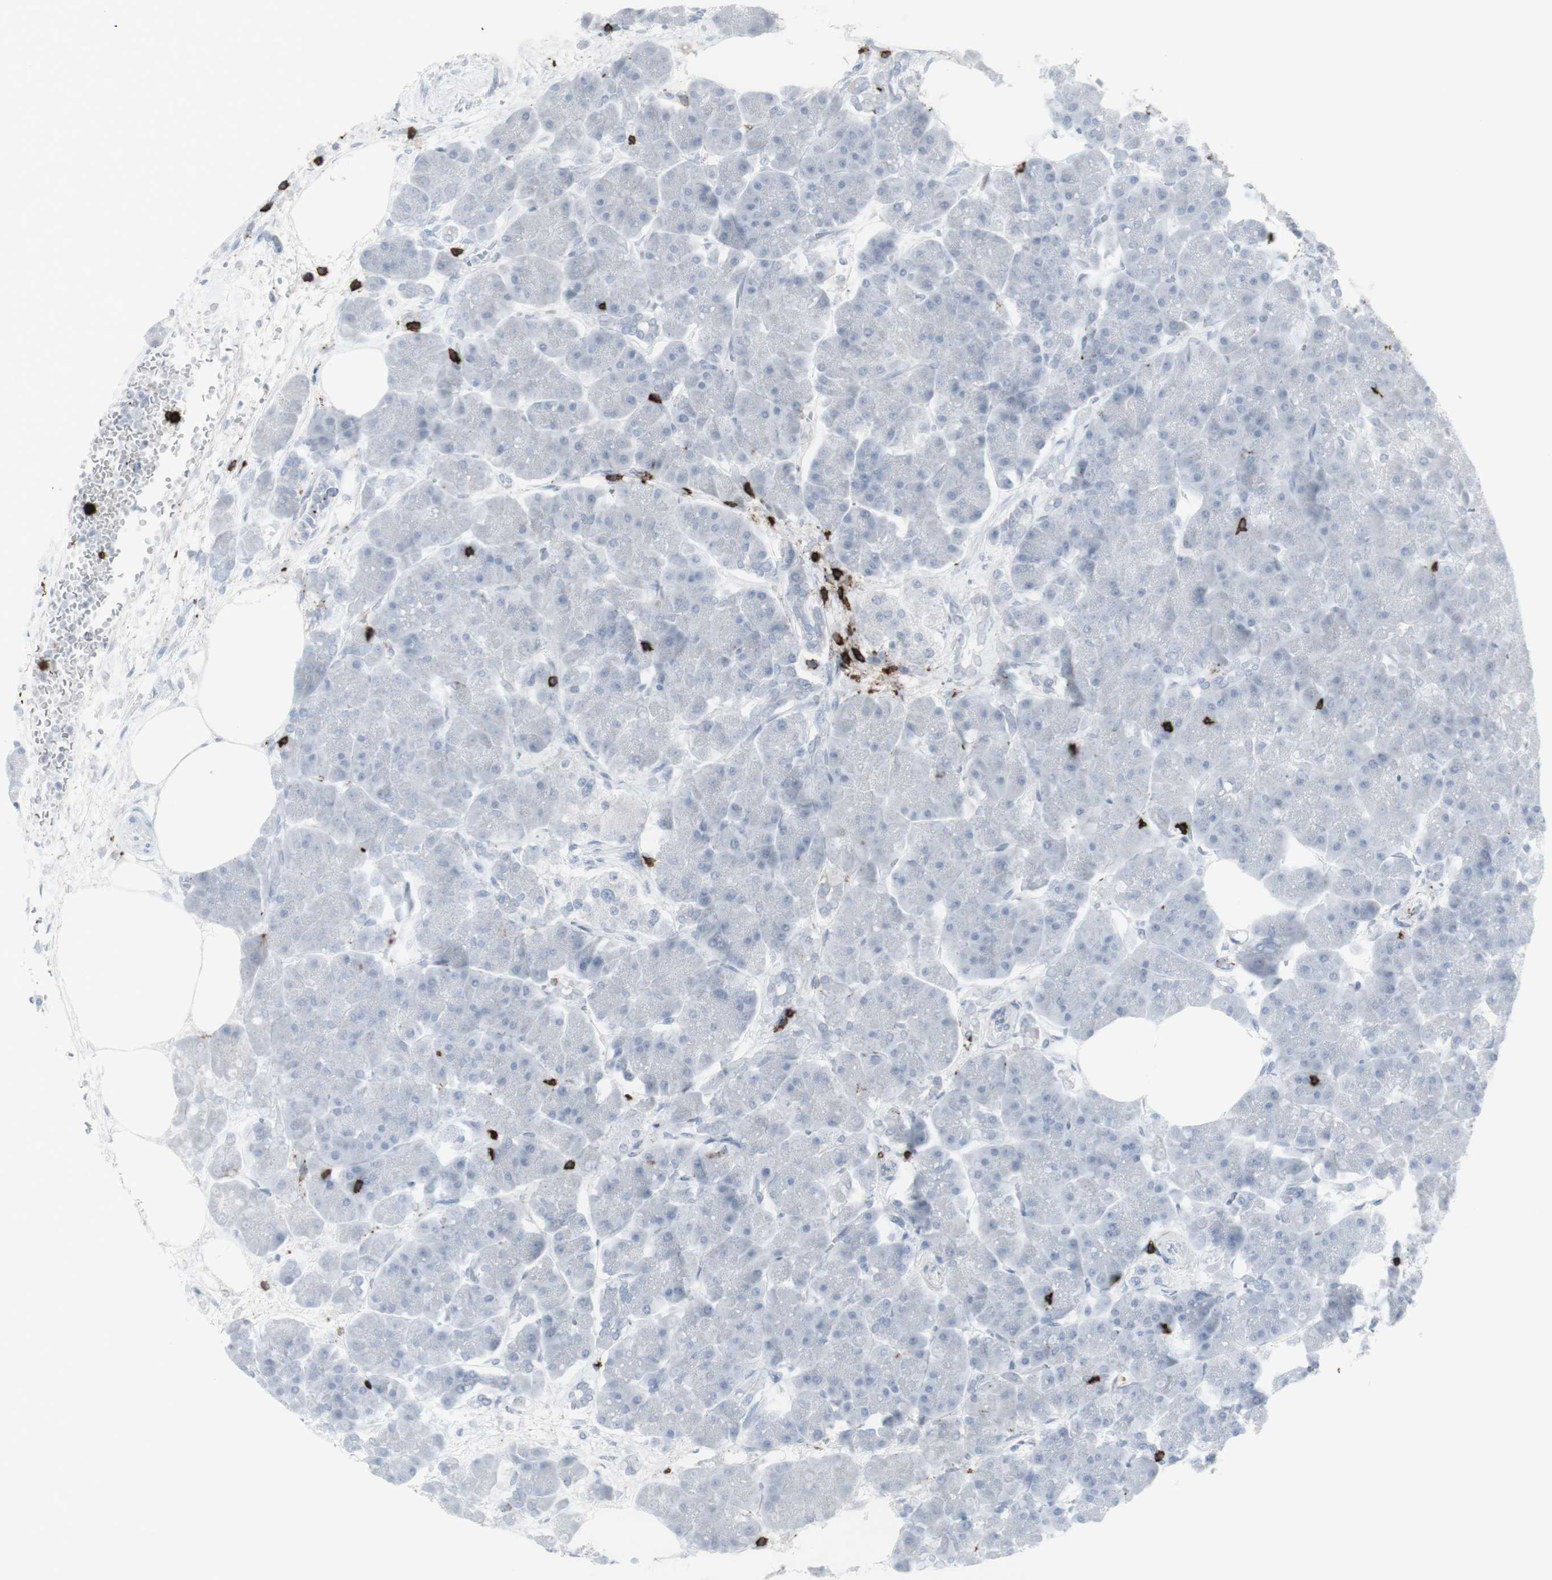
{"staining": {"intensity": "negative", "quantity": "none", "location": "none"}, "tissue": "pancreas", "cell_type": "Exocrine glandular cells", "image_type": "normal", "snomed": [{"axis": "morphology", "description": "Normal tissue, NOS"}, {"axis": "topography", "description": "Pancreas"}], "caption": "Immunohistochemistry of normal pancreas shows no staining in exocrine glandular cells. The staining was performed using DAB (3,3'-diaminobenzidine) to visualize the protein expression in brown, while the nuclei were stained in blue with hematoxylin (Magnification: 20x).", "gene": "CD247", "patient": {"sex": "female", "age": 70}}